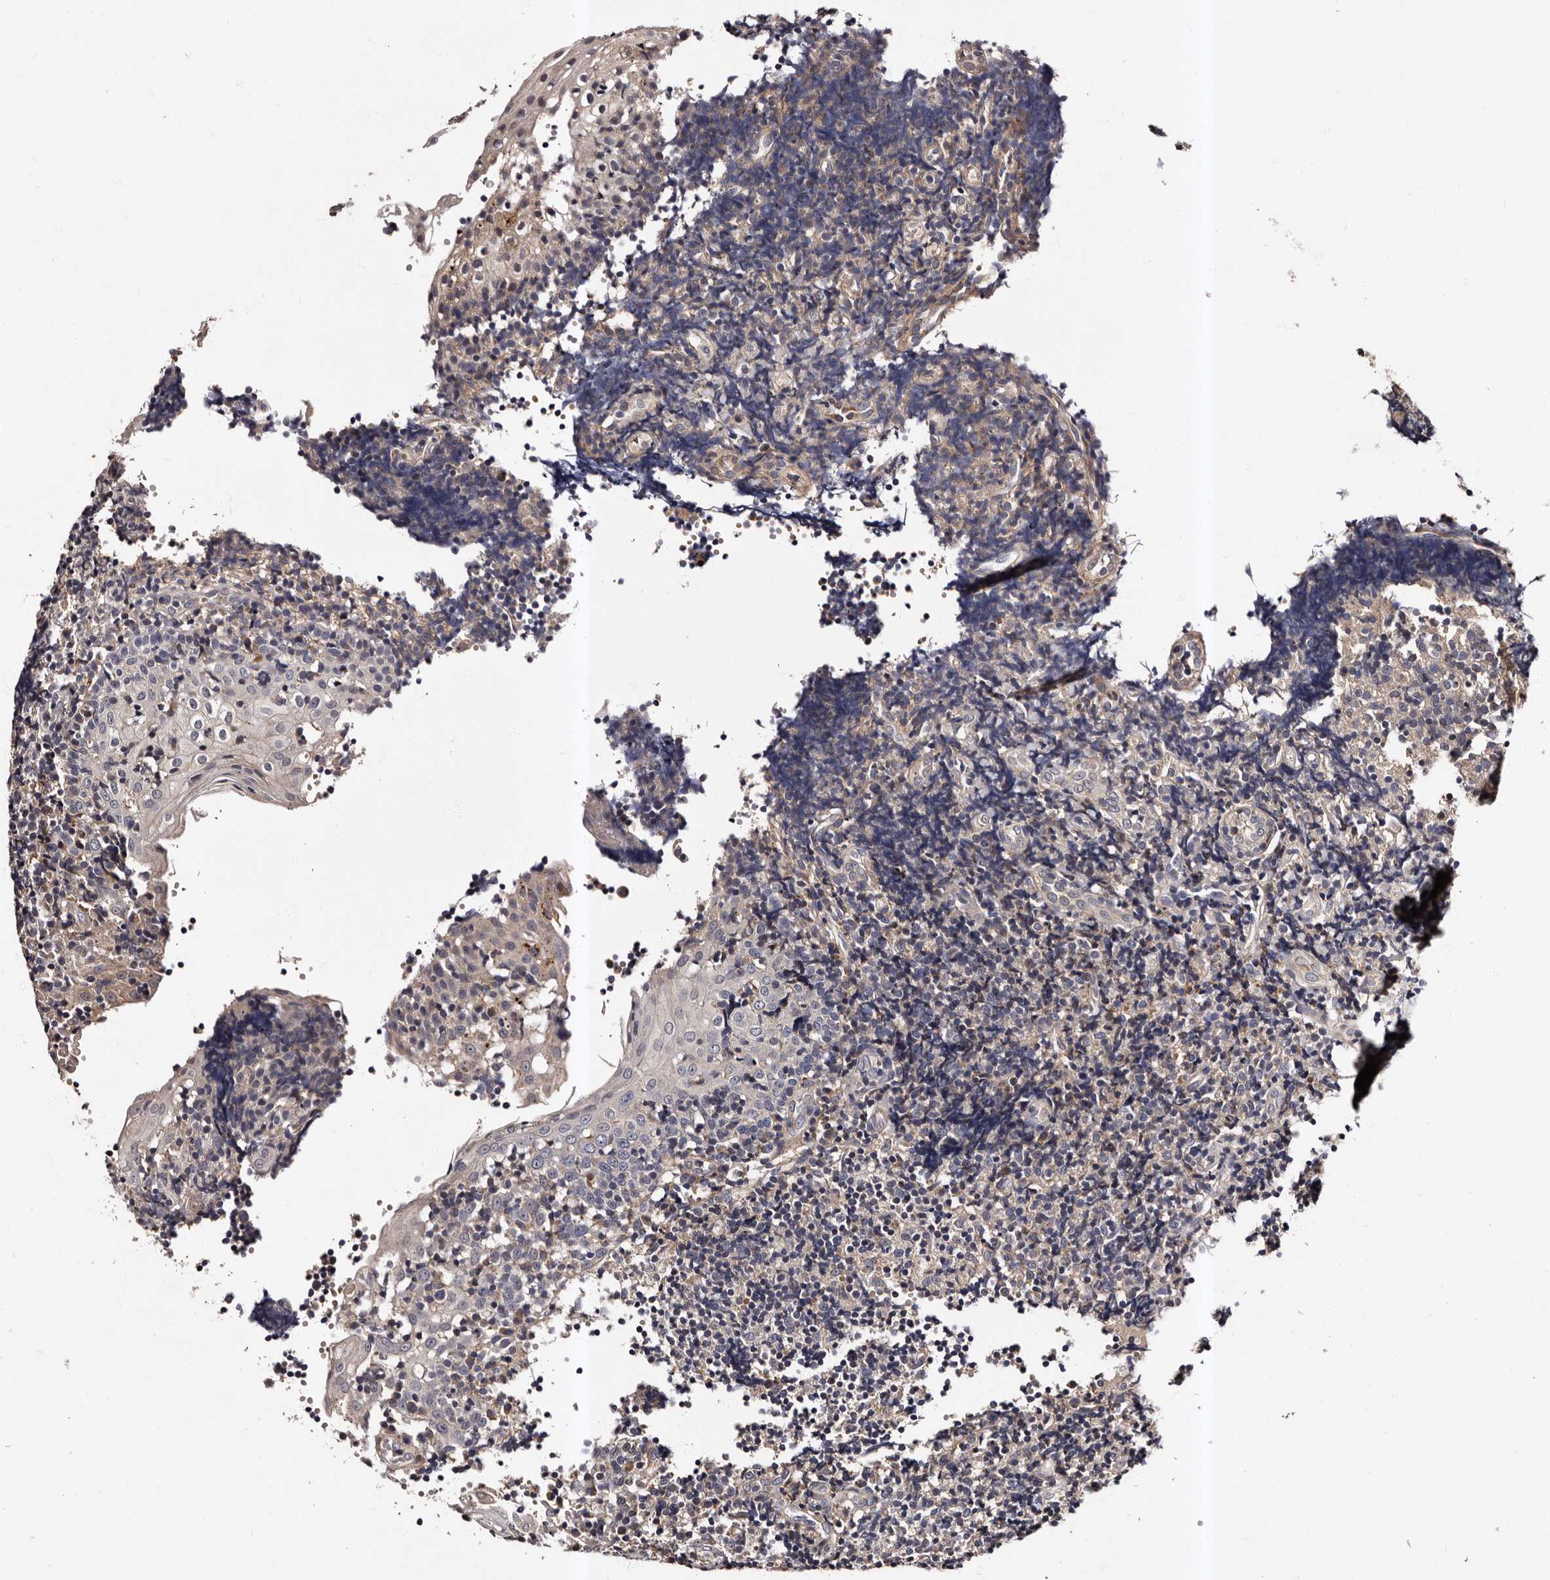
{"staining": {"intensity": "weak", "quantity": "<25%", "location": "cytoplasmic/membranous"}, "tissue": "tonsil", "cell_type": "Germinal center cells", "image_type": "normal", "snomed": [{"axis": "morphology", "description": "Normal tissue, NOS"}, {"axis": "topography", "description": "Tonsil"}], "caption": "Immunohistochemical staining of normal tonsil displays no significant staining in germinal center cells.", "gene": "ADCK5", "patient": {"sex": "female", "age": 40}}